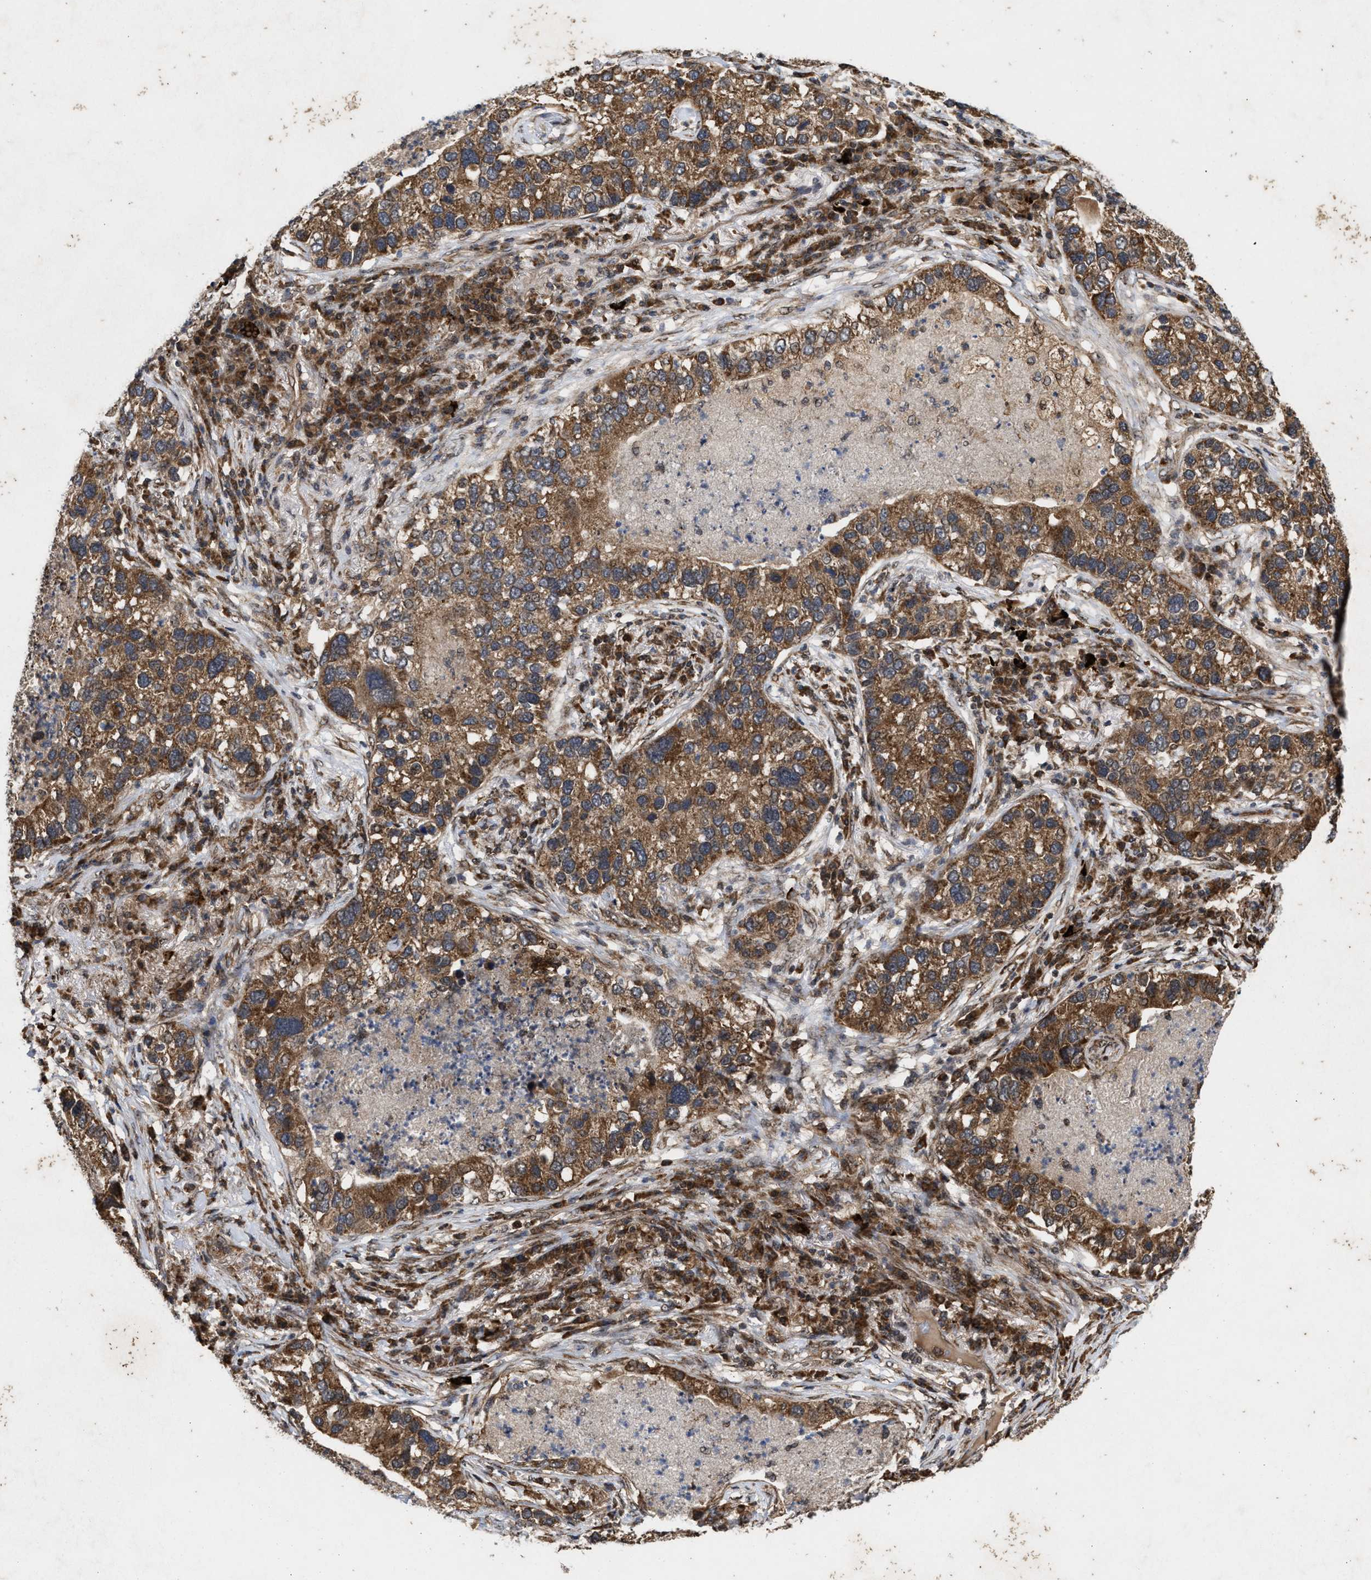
{"staining": {"intensity": "moderate", "quantity": ">75%", "location": "cytoplasmic/membranous"}, "tissue": "lung cancer", "cell_type": "Tumor cells", "image_type": "cancer", "snomed": [{"axis": "morphology", "description": "Normal tissue, NOS"}, {"axis": "morphology", "description": "Adenocarcinoma, NOS"}, {"axis": "topography", "description": "Bronchus"}, {"axis": "topography", "description": "Lung"}], "caption": "Human lung adenocarcinoma stained with a protein marker shows moderate staining in tumor cells.", "gene": "CFLAR", "patient": {"sex": "male", "age": 54}}